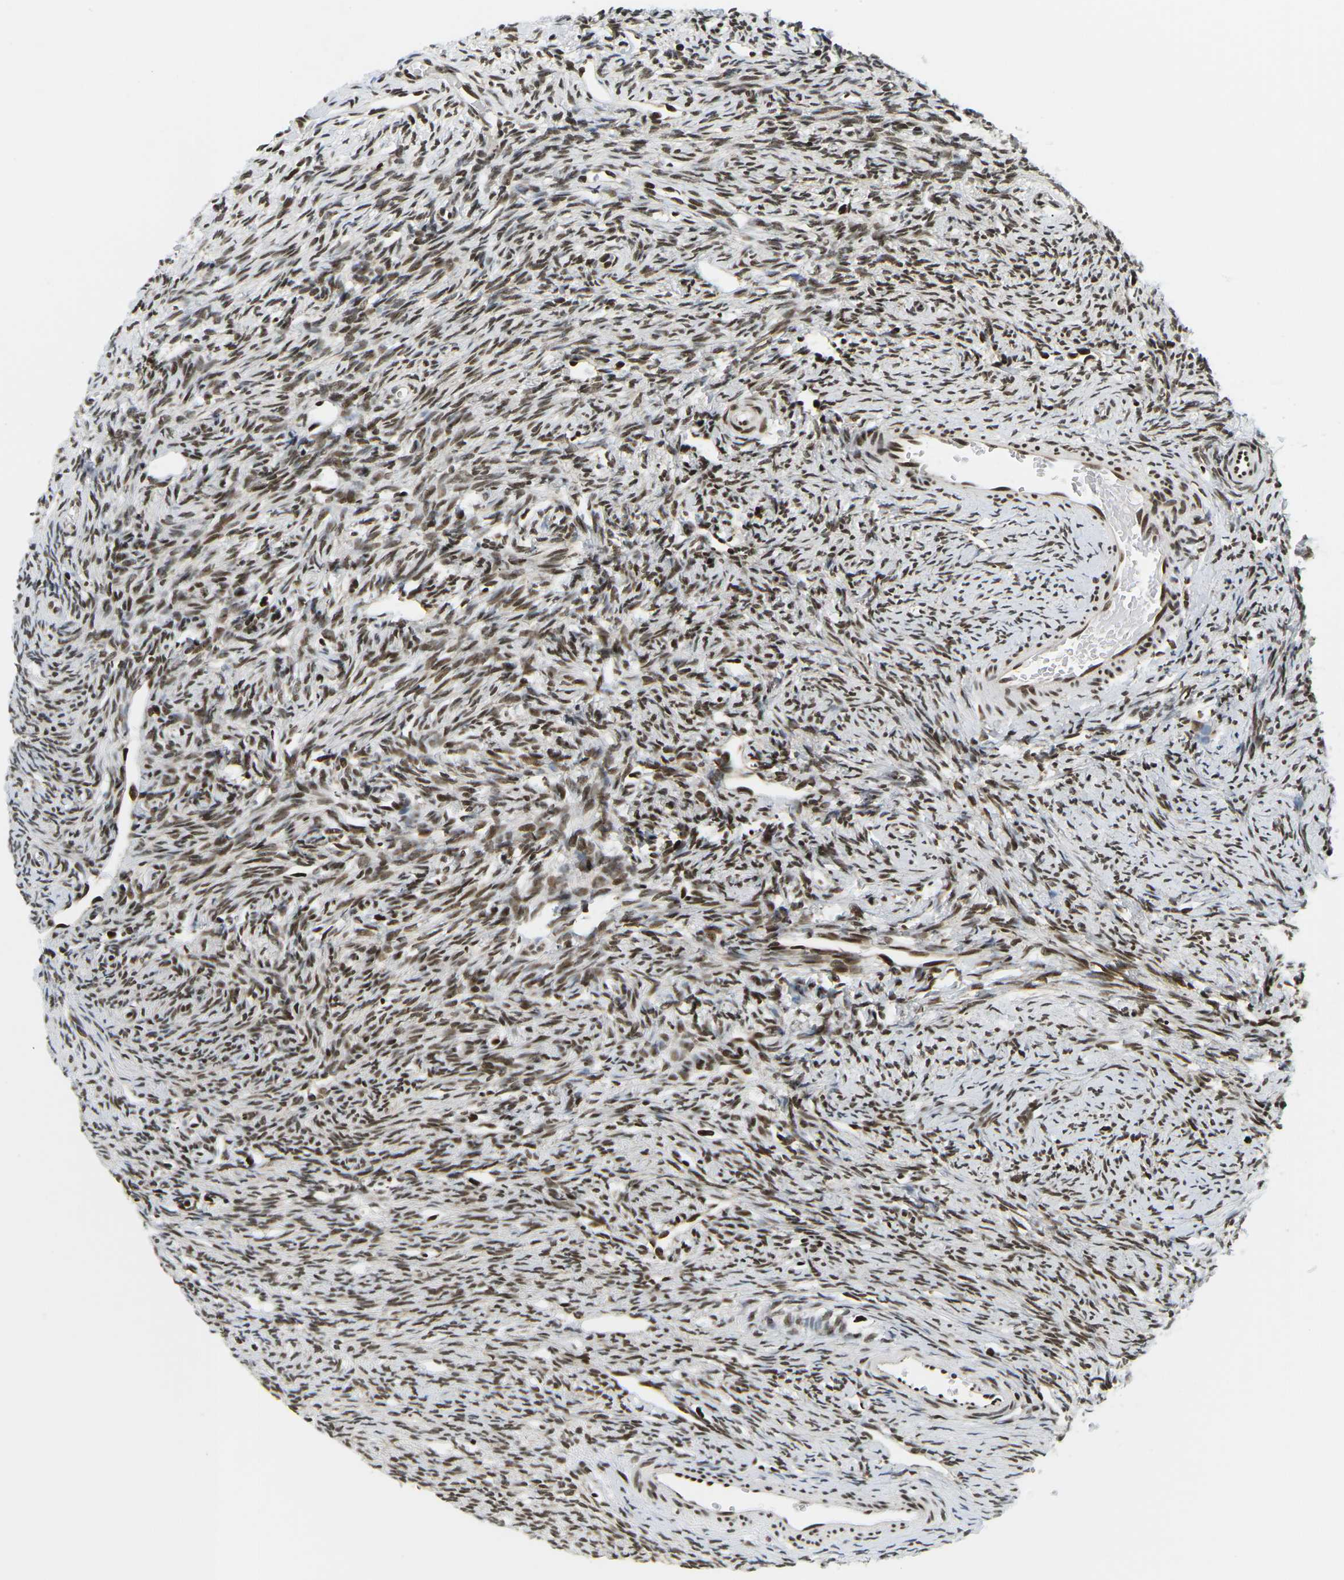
{"staining": {"intensity": "strong", "quantity": ">75%", "location": "cytoplasmic/membranous,nuclear"}, "tissue": "ovary", "cell_type": "Follicle cells", "image_type": "normal", "snomed": [{"axis": "morphology", "description": "Normal tissue, NOS"}, {"axis": "topography", "description": "Ovary"}], "caption": "A photomicrograph of human ovary stained for a protein reveals strong cytoplasmic/membranous,nuclear brown staining in follicle cells.", "gene": "CELF1", "patient": {"sex": "female", "age": 33}}